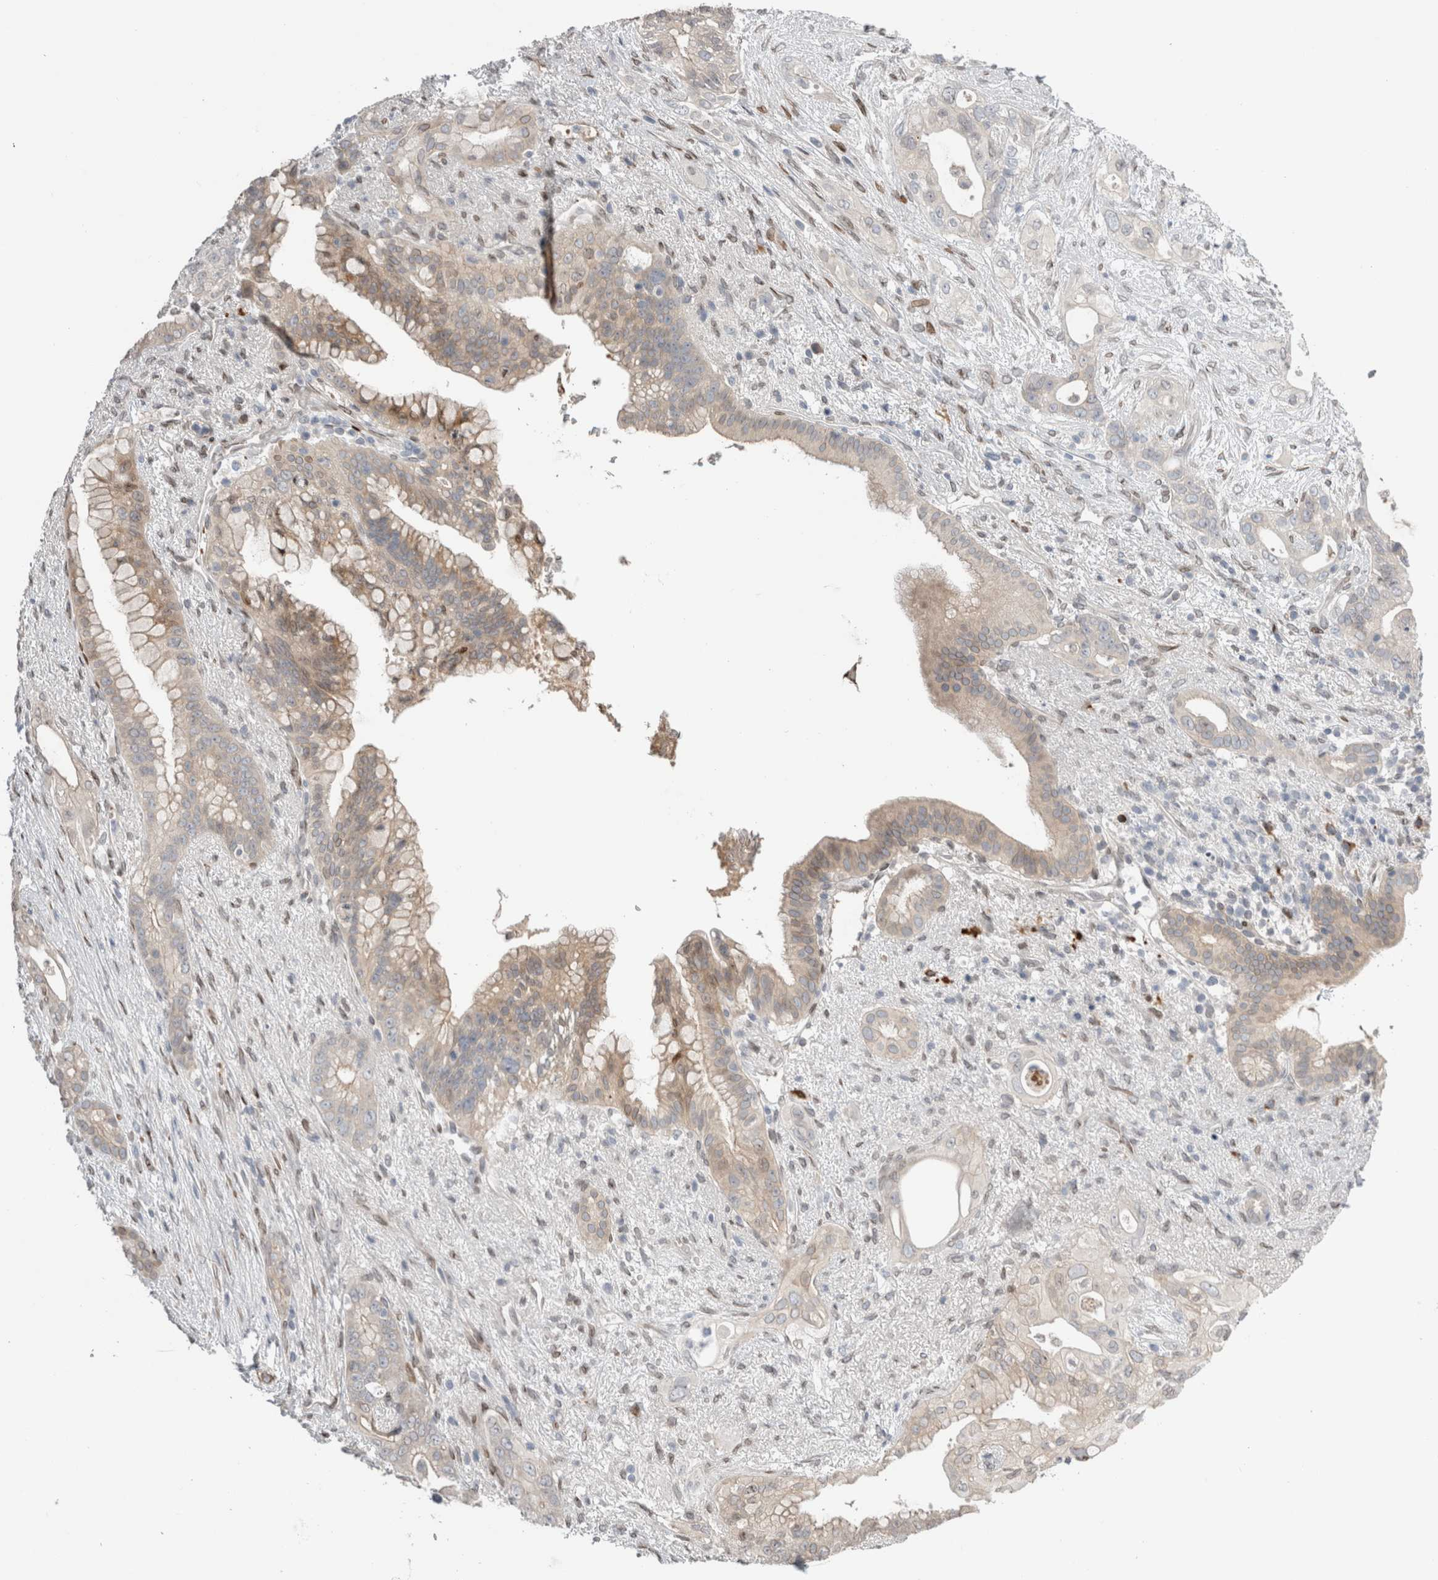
{"staining": {"intensity": "weak", "quantity": "<25%", "location": "cytoplasmic/membranous"}, "tissue": "pancreatic cancer", "cell_type": "Tumor cells", "image_type": "cancer", "snomed": [{"axis": "morphology", "description": "Adenocarcinoma, NOS"}, {"axis": "topography", "description": "Pancreas"}], "caption": "DAB (3,3'-diaminobenzidine) immunohistochemical staining of human pancreatic adenocarcinoma reveals no significant positivity in tumor cells.", "gene": "DMTN", "patient": {"sex": "male", "age": 53}}